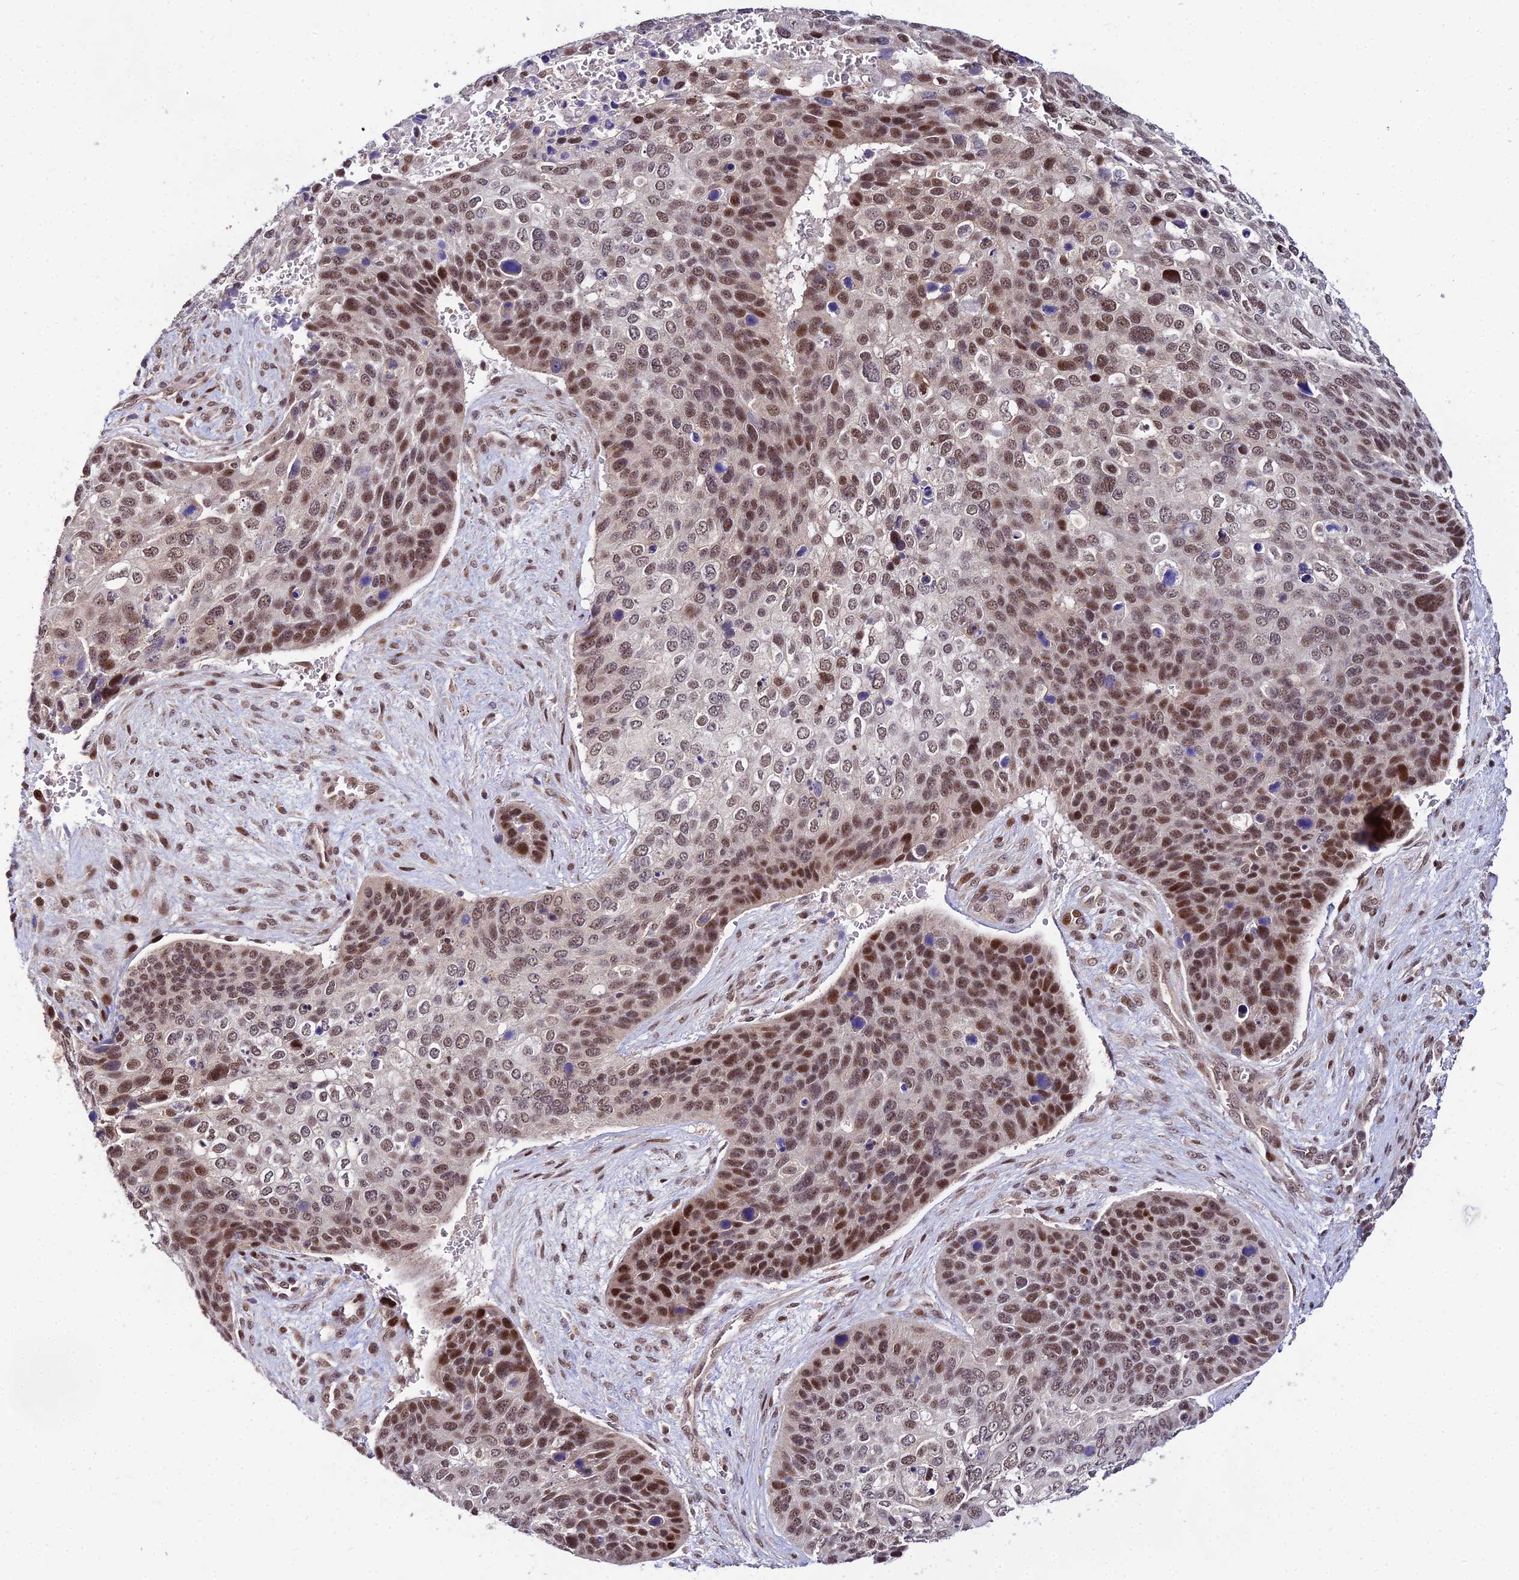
{"staining": {"intensity": "moderate", "quantity": ">75%", "location": "nuclear"}, "tissue": "skin cancer", "cell_type": "Tumor cells", "image_type": "cancer", "snomed": [{"axis": "morphology", "description": "Basal cell carcinoma"}, {"axis": "topography", "description": "Skin"}], "caption": "Immunohistochemistry (IHC) image of basal cell carcinoma (skin) stained for a protein (brown), which reveals medium levels of moderate nuclear expression in approximately >75% of tumor cells.", "gene": "CIB3", "patient": {"sex": "female", "age": 74}}